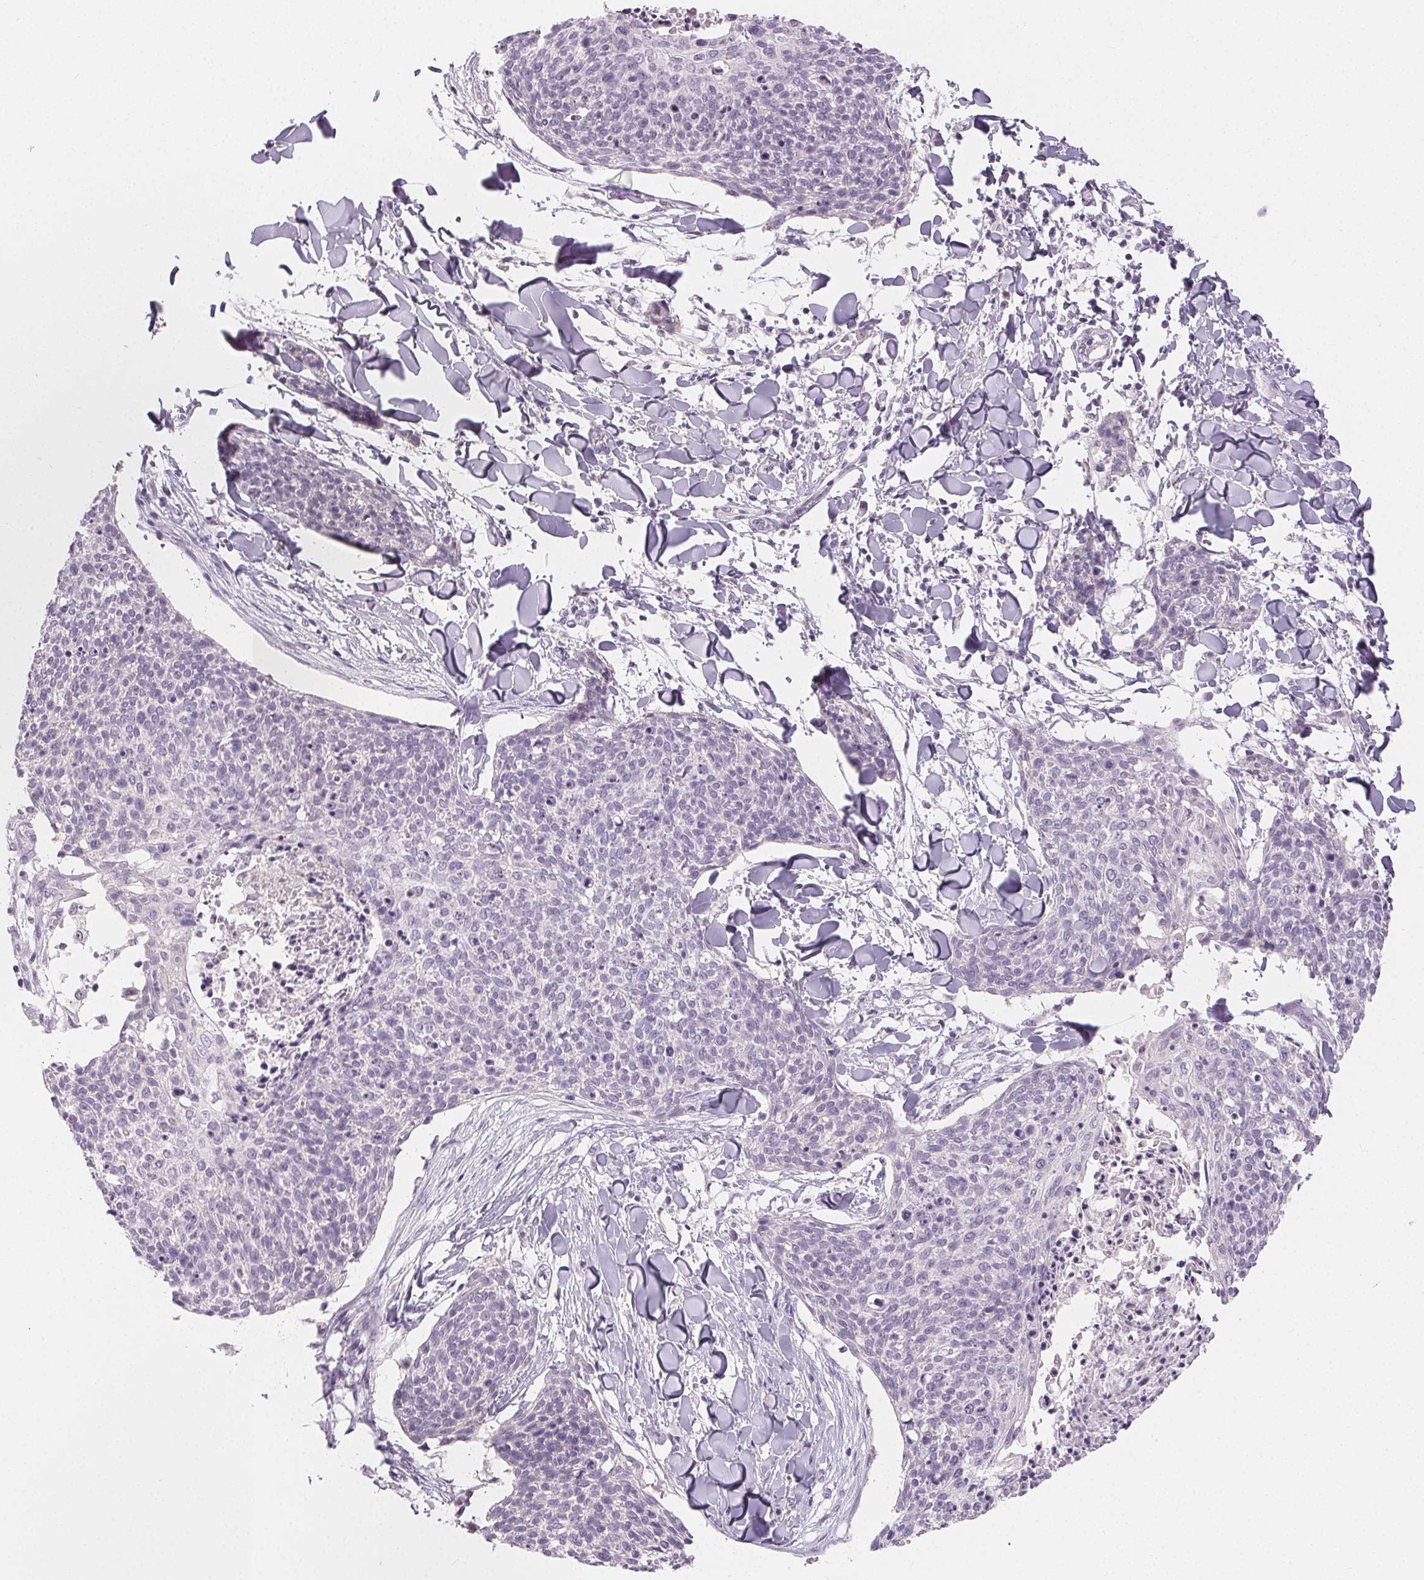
{"staining": {"intensity": "negative", "quantity": "none", "location": "none"}, "tissue": "skin cancer", "cell_type": "Tumor cells", "image_type": "cancer", "snomed": [{"axis": "morphology", "description": "Squamous cell carcinoma, NOS"}, {"axis": "topography", "description": "Skin"}, {"axis": "topography", "description": "Vulva"}], "caption": "Tumor cells are negative for brown protein staining in skin squamous cell carcinoma. (Brightfield microscopy of DAB (3,3'-diaminobenzidine) immunohistochemistry at high magnification).", "gene": "SFTPD", "patient": {"sex": "female", "age": 75}}